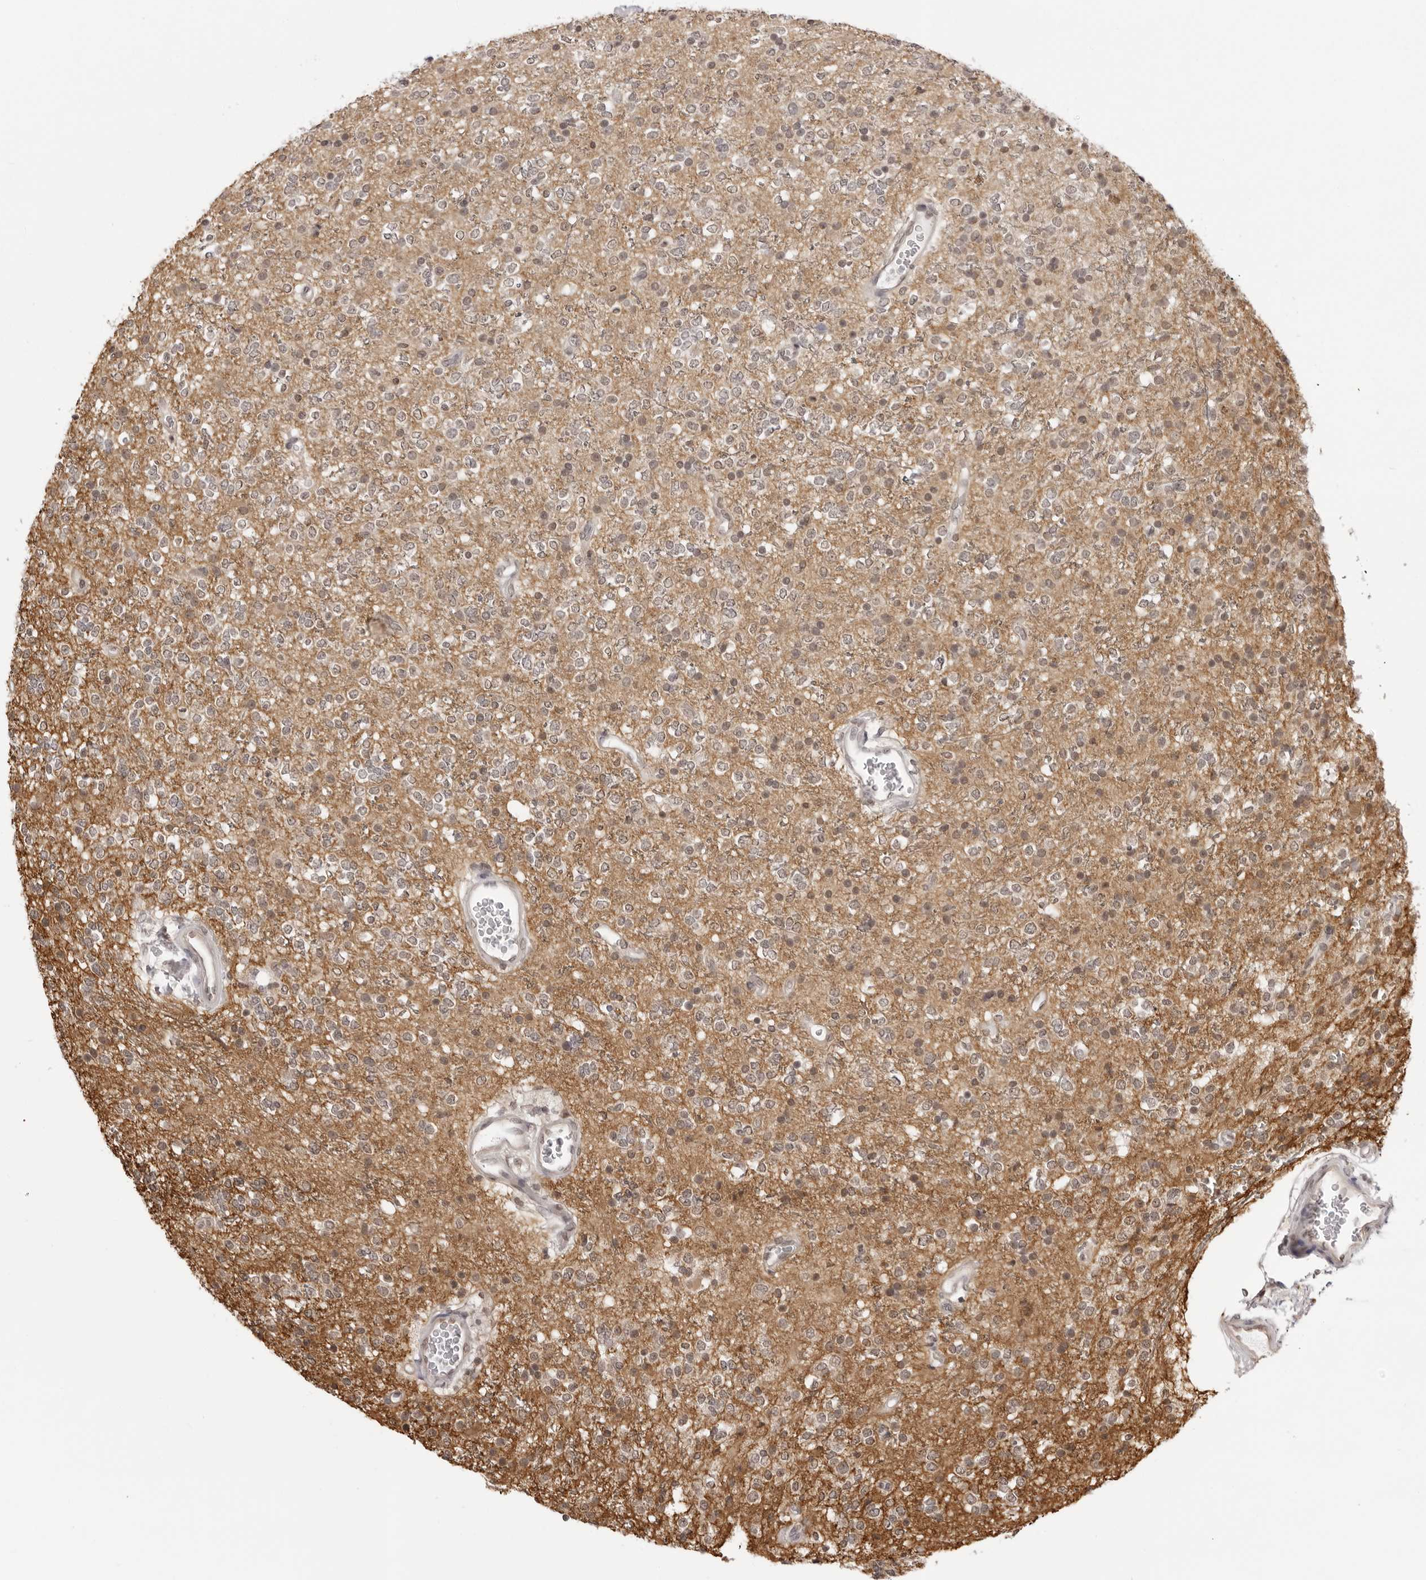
{"staining": {"intensity": "weak", "quantity": "<25%", "location": "cytoplasmic/membranous"}, "tissue": "glioma", "cell_type": "Tumor cells", "image_type": "cancer", "snomed": [{"axis": "morphology", "description": "Glioma, malignant, High grade"}, {"axis": "topography", "description": "Brain"}], "caption": "Immunohistochemical staining of human malignant high-grade glioma exhibits no significant expression in tumor cells.", "gene": "ZC3H11A", "patient": {"sex": "male", "age": 34}}